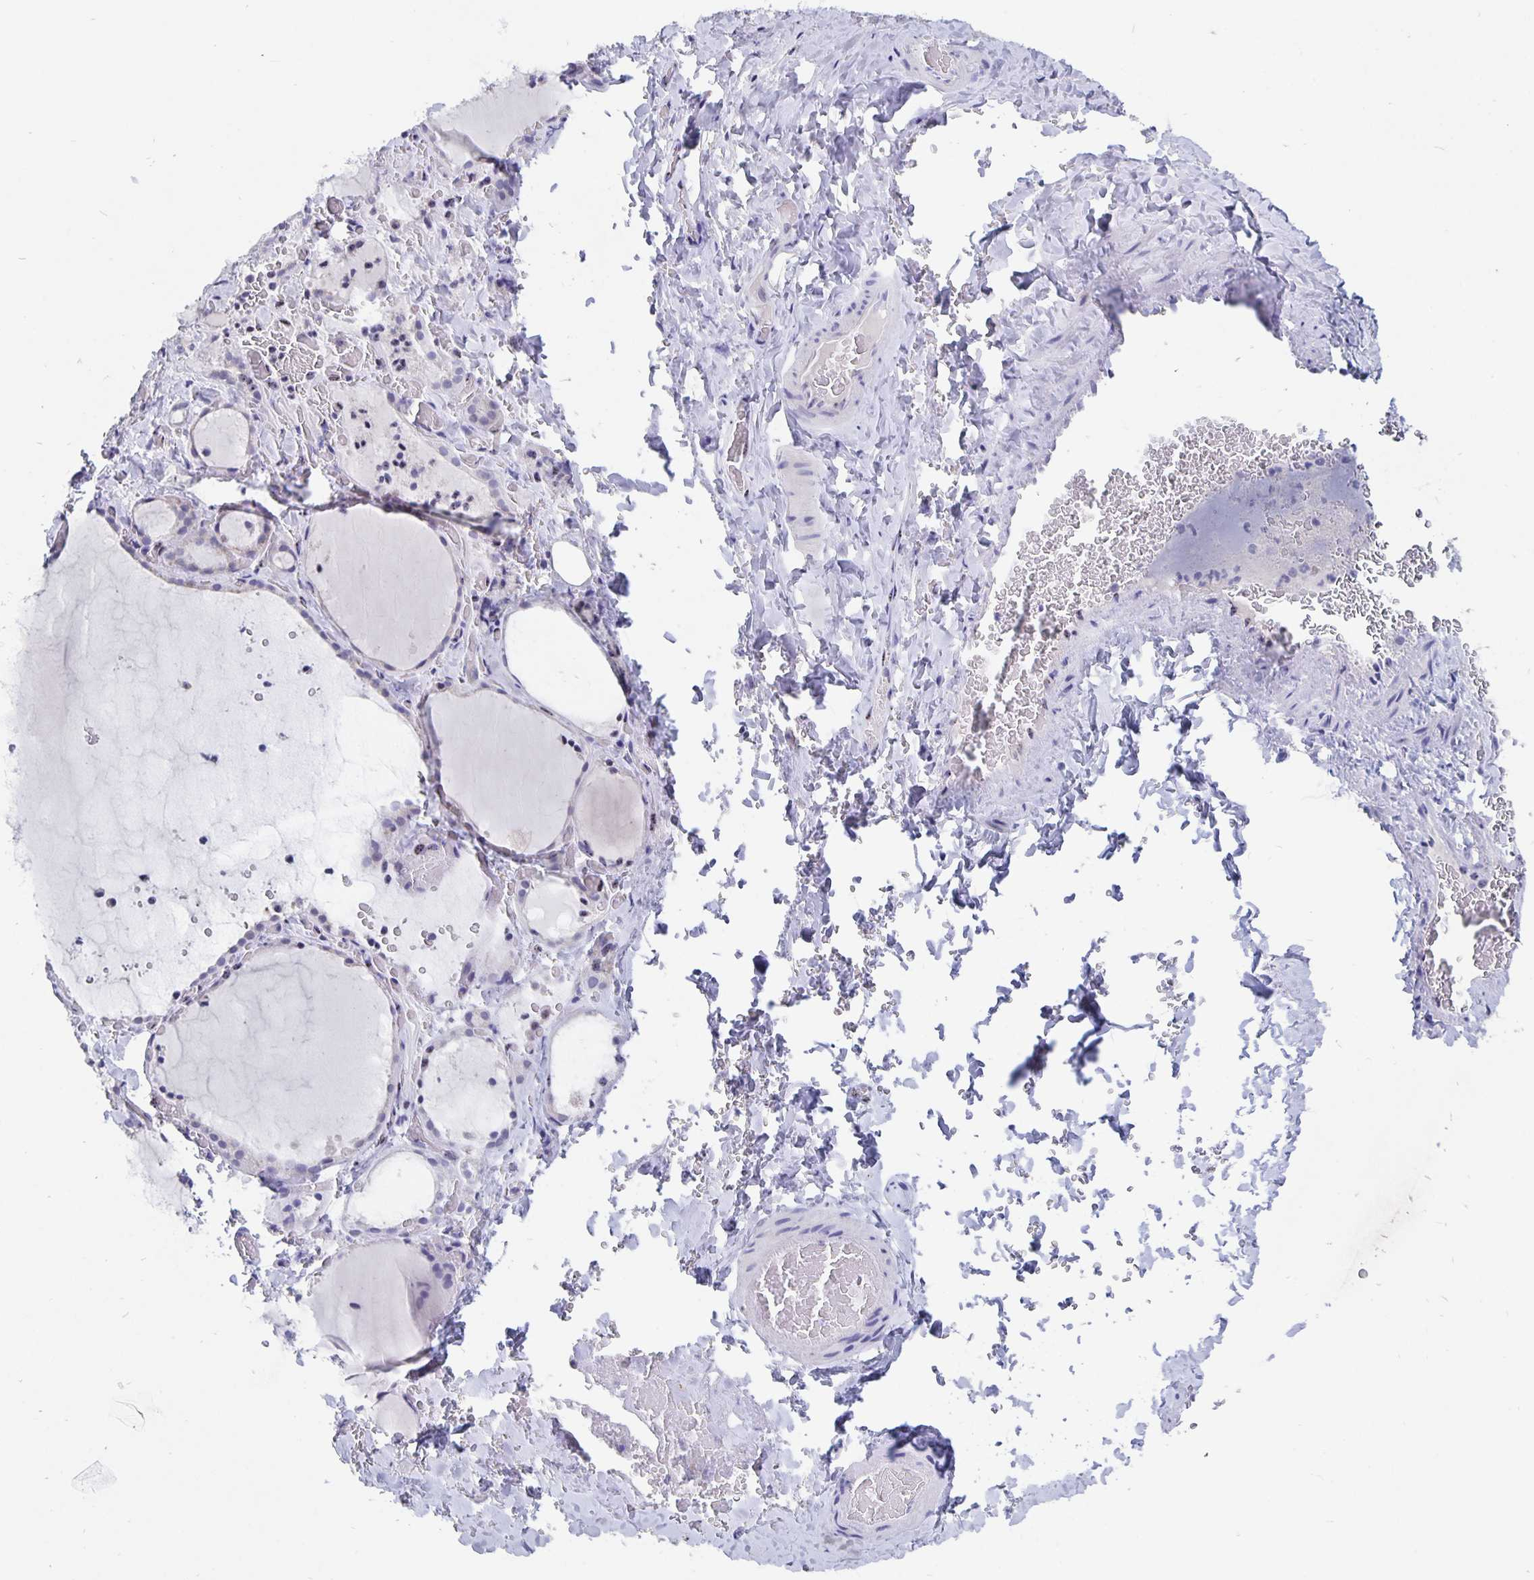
{"staining": {"intensity": "negative", "quantity": "none", "location": "none"}, "tissue": "thyroid gland", "cell_type": "Glandular cells", "image_type": "normal", "snomed": [{"axis": "morphology", "description": "Normal tissue, NOS"}, {"axis": "topography", "description": "Thyroid gland"}], "caption": "This is an immunohistochemistry (IHC) histopathology image of benign human thyroid gland. There is no expression in glandular cells.", "gene": "SMOC1", "patient": {"sex": "female", "age": 22}}